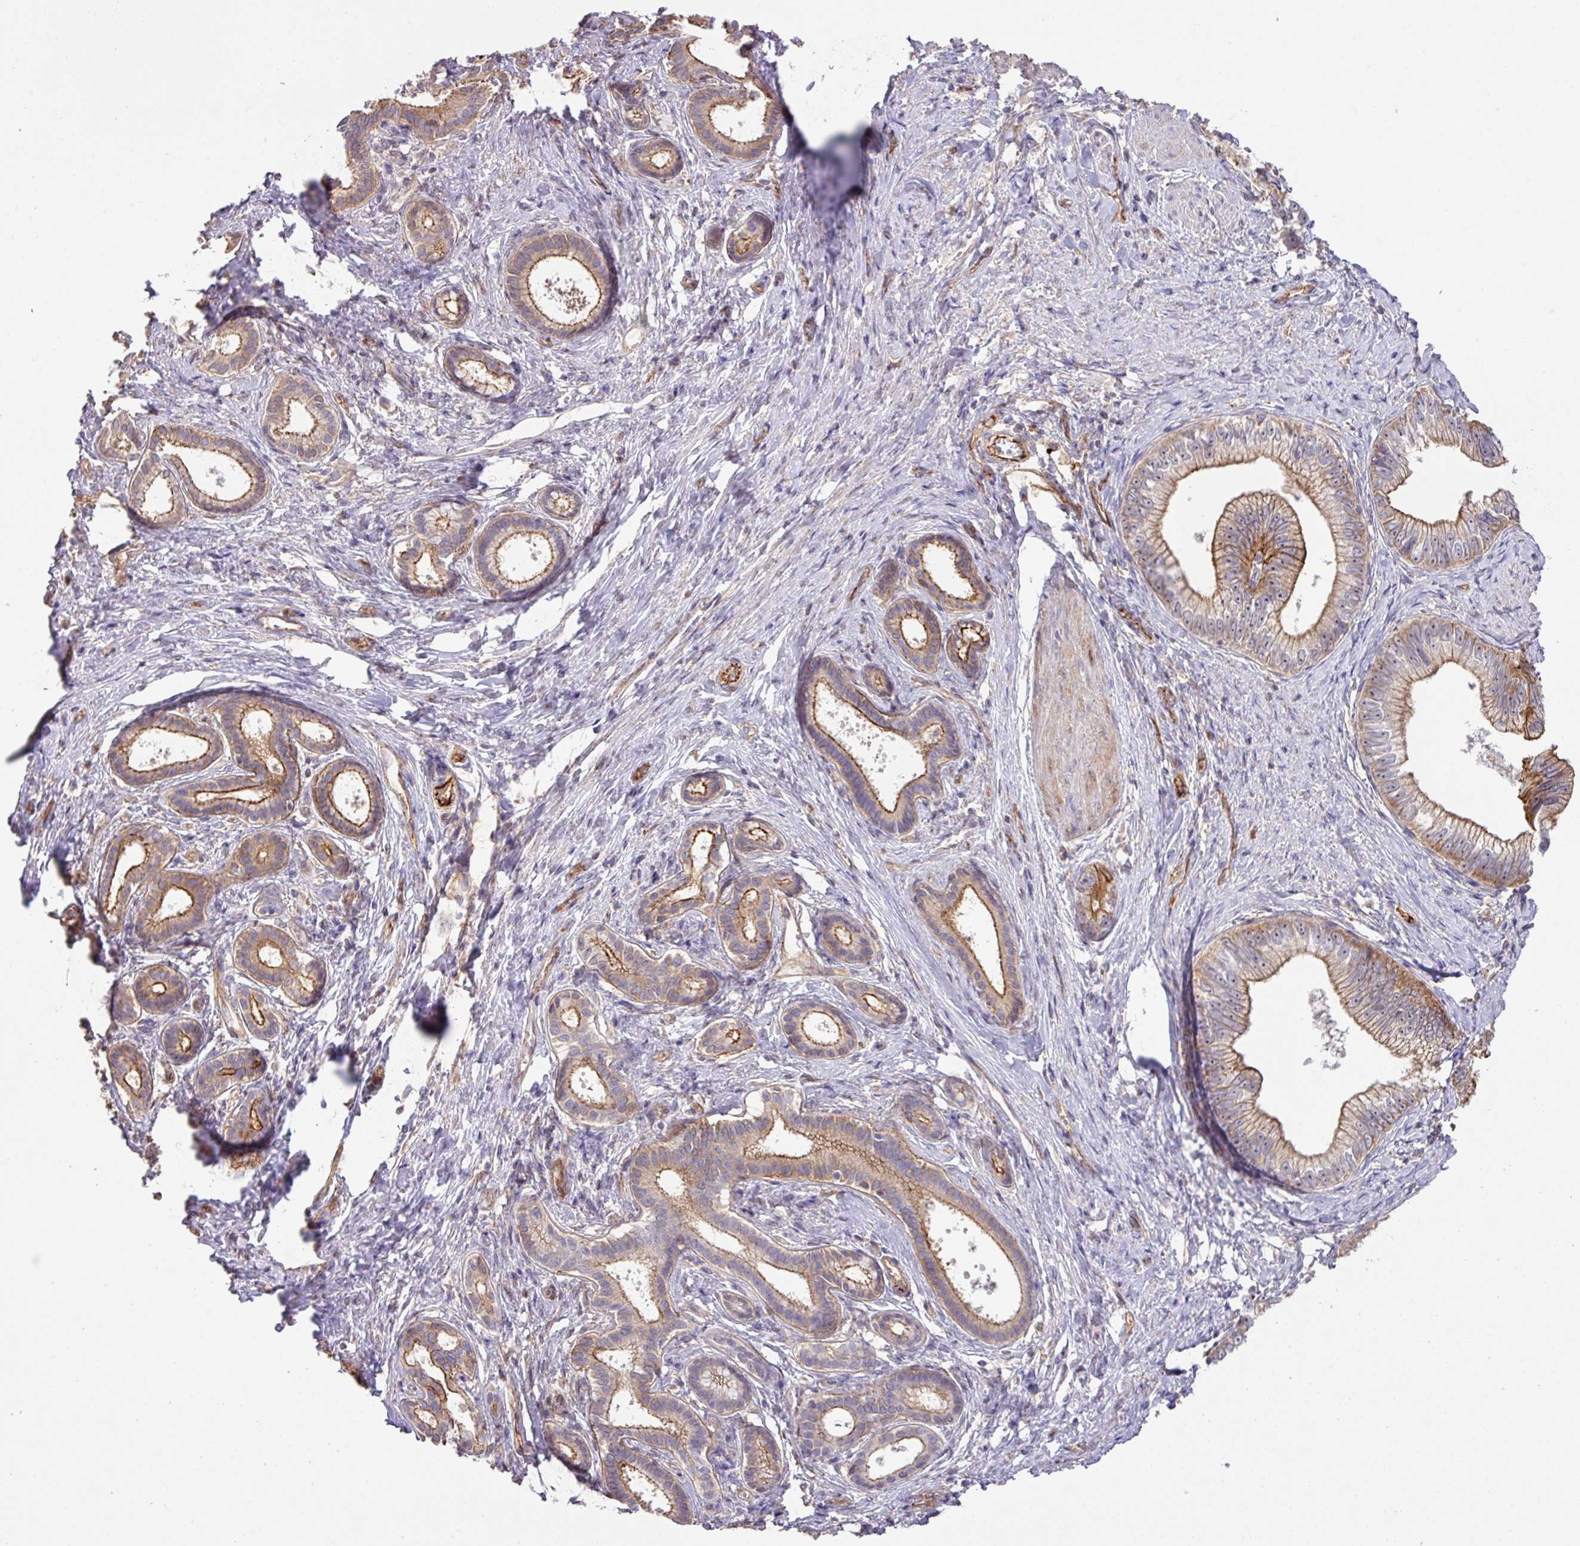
{"staining": {"intensity": "strong", "quantity": ">75%", "location": "cytoplasmic/membranous"}, "tissue": "pancreatic cancer", "cell_type": "Tumor cells", "image_type": "cancer", "snomed": [{"axis": "morphology", "description": "Adenocarcinoma, NOS"}, {"axis": "topography", "description": "Pancreas"}], "caption": "IHC micrograph of human pancreatic adenocarcinoma stained for a protein (brown), which reveals high levels of strong cytoplasmic/membranous positivity in about >75% of tumor cells.", "gene": "LRRC53", "patient": {"sex": "male", "age": 70}}